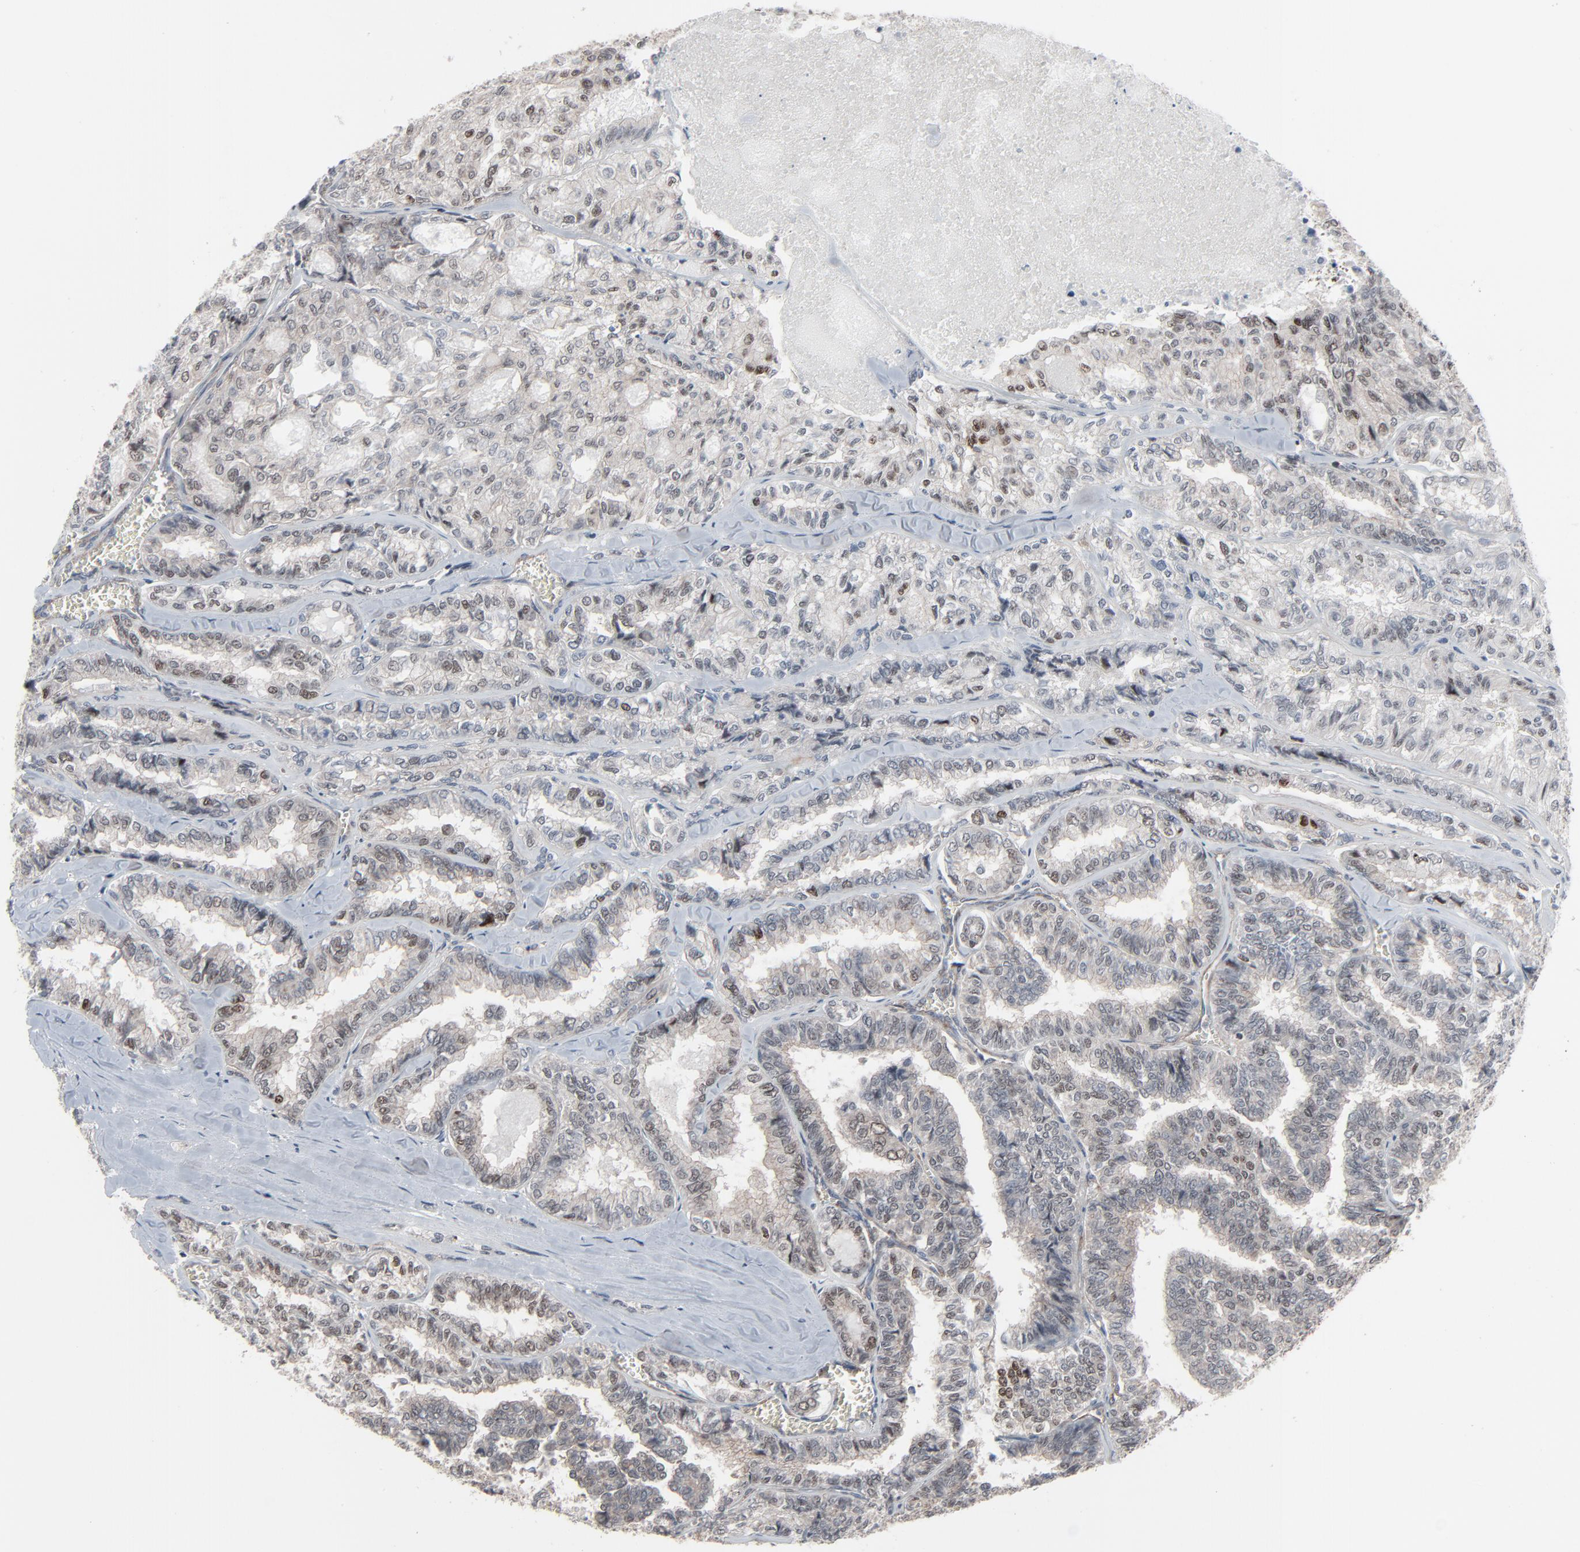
{"staining": {"intensity": "moderate", "quantity": "25%-75%", "location": "nuclear"}, "tissue": "thyroid cancer", "cell_type": "Tumor cells", "image_type": "cancer", "snomed": [{"axis": "morphology", "description": "Papillary adenocarcinoma, NOS"}, {"axis": "topography", "description": "Thyroid gland"}], "caption": "An immunohistochemistry (IHC) photomicrograph of tumor tissue is shown. Protein staining in brown highlights moderate nuclear positivity in thyroid papillary adenocarcinoma within tumor cells.", "gene": "OPTN", "patient": {"sex": "female", "age": 35}}